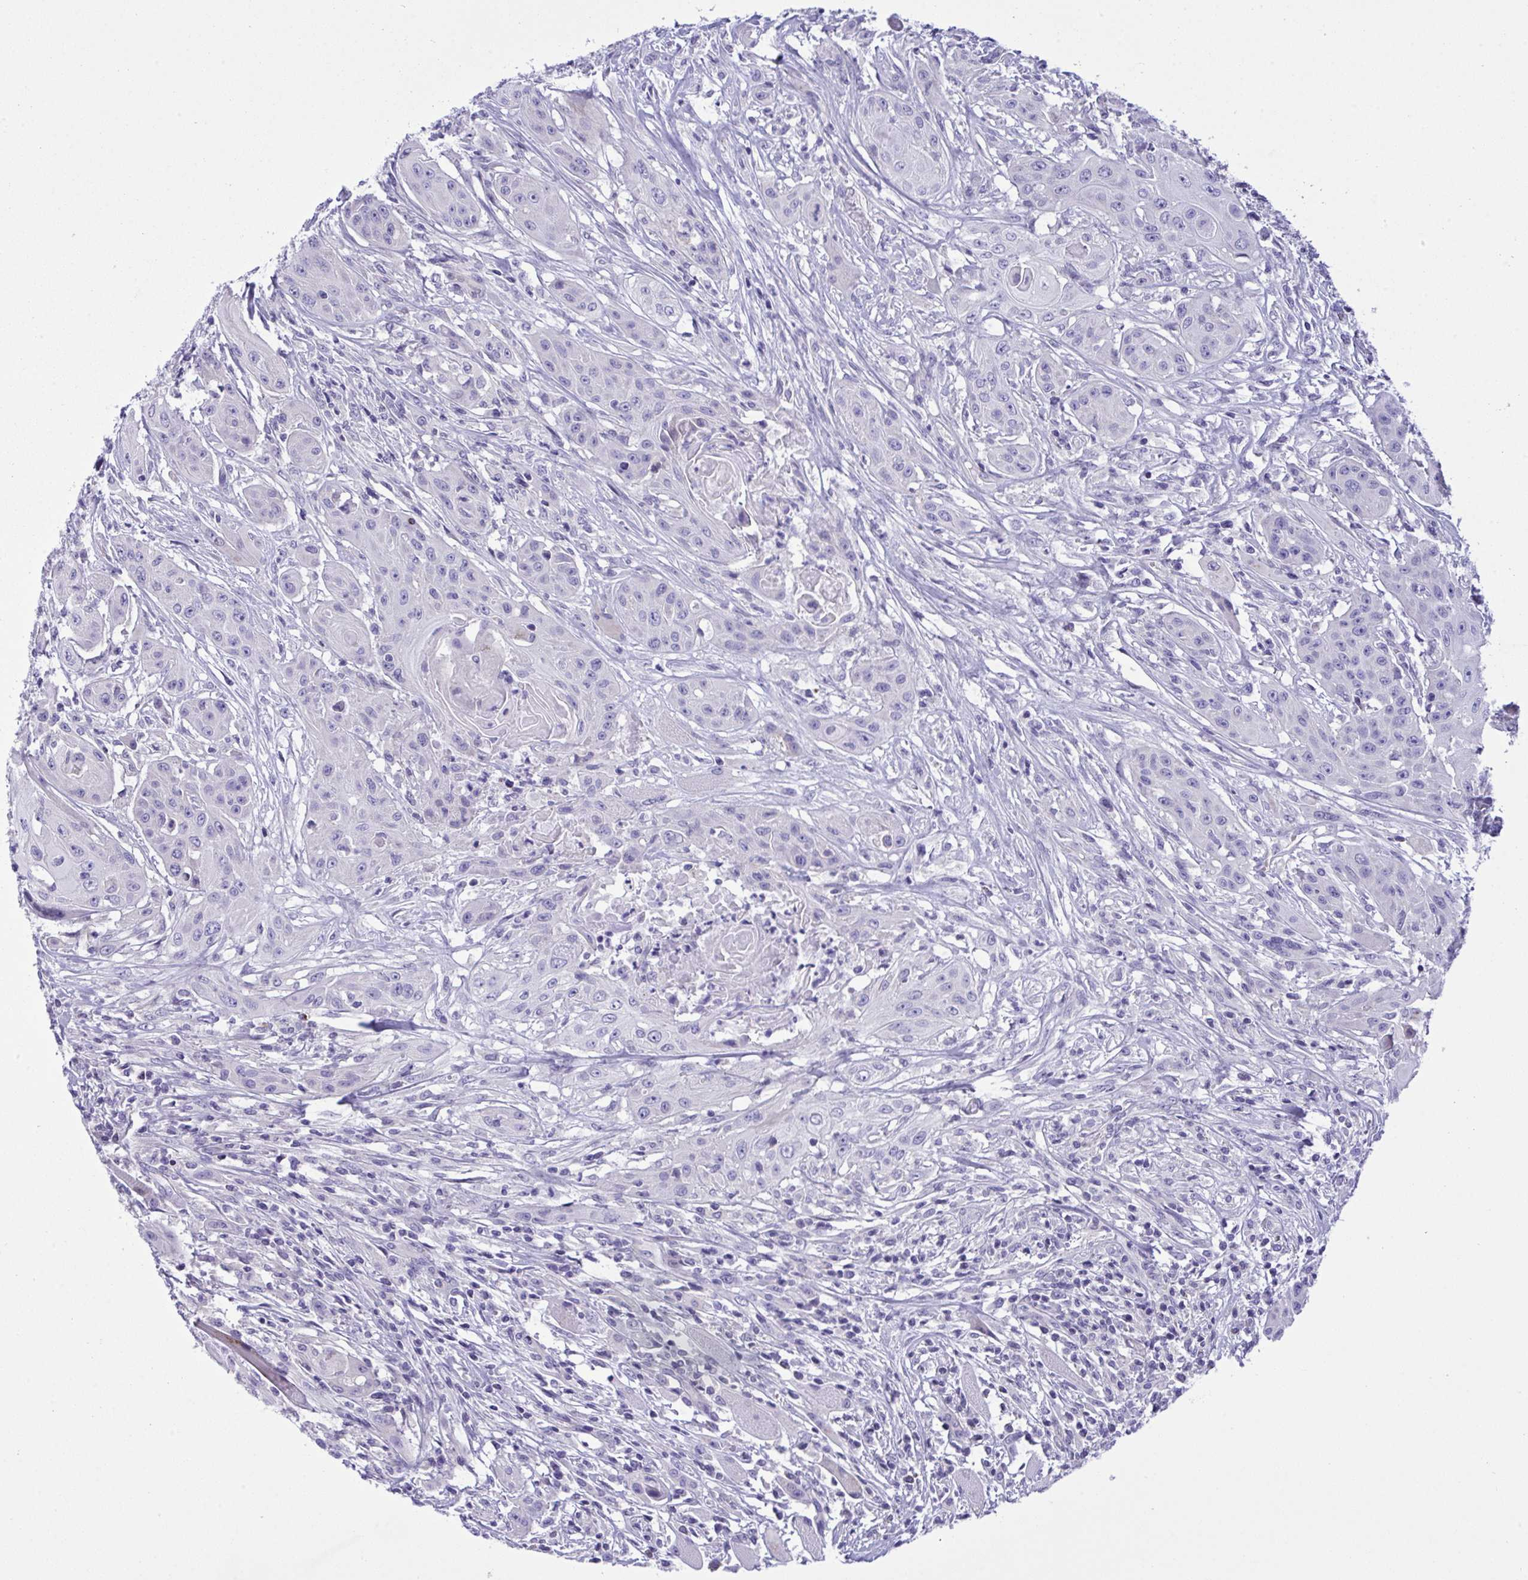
{"staining": {"intensity": "negative", "quantity": "none", "location": "none"}, "tissue": "head and neck cancer", "cell_type": "Tumor cells", "image_type": "cancer", "snomed": [{"axis": "morphology", "description": "Squamous cell carcinoma, NOS"}, {"axis": "topography", "description": "Oral tissue"}, {"axis": "topography", "description": "Head-Neck"}, {"axis": "topography", "description": "Neck, NOS"}], "caption": "Photomicrograph shows no protein staining in tumor cells of head and neck cancer tissue.", "gene": "WDR97", "patient": {"sex": "female", "age": 55}}